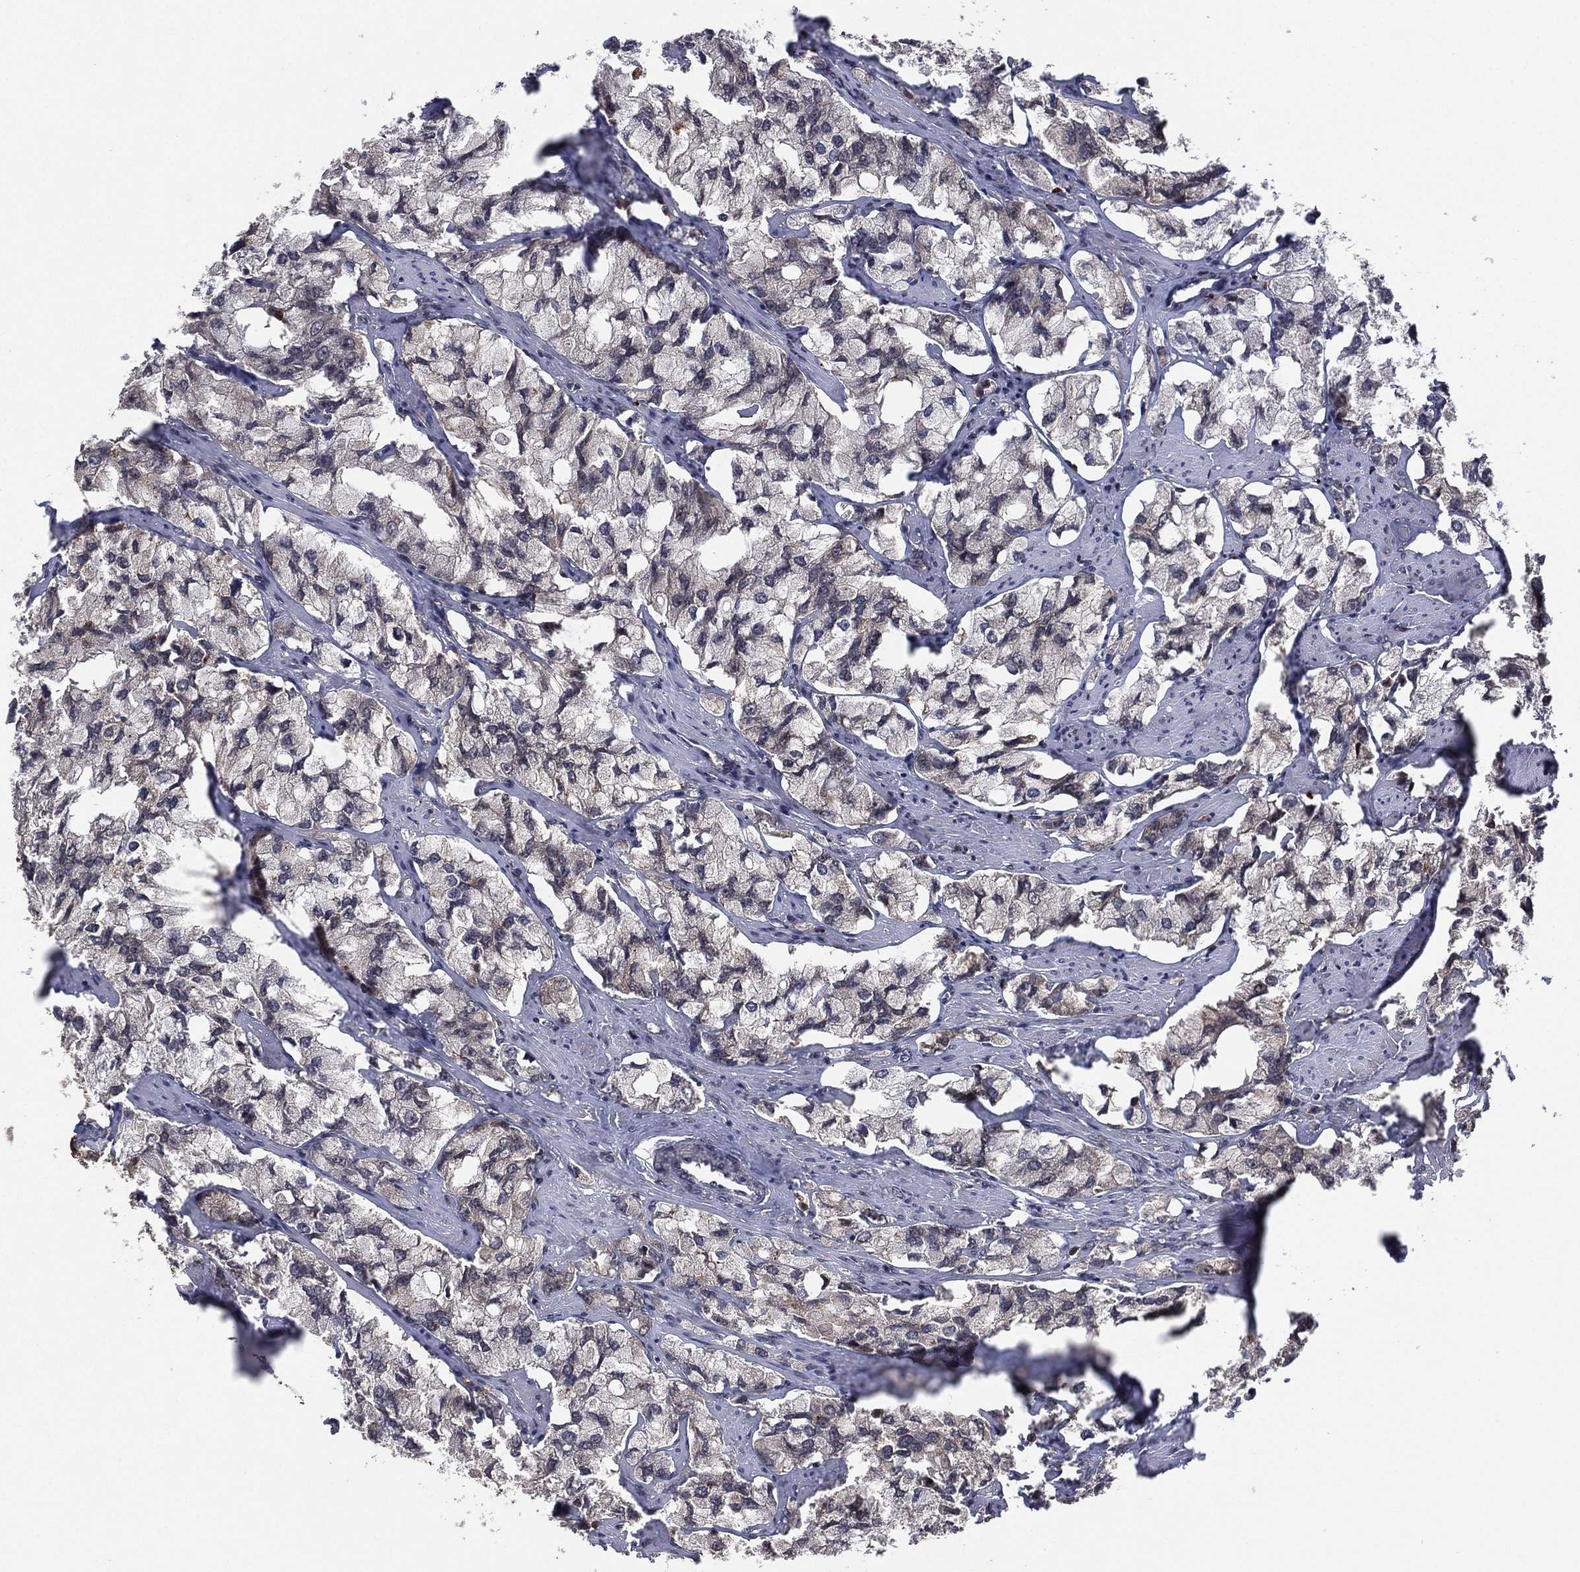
{"staining": {"intensity": "weak", "quantity": "<25%", "location": "cytoplasmic/membranous"}, "tissue": "prostate cancer", "cell_type": "Tumor cells", "image_type": "cancer", "snomed": [{"axis": "morphology", "description": "Adenocarcinoma, NOS"}, {"axis": "topography", "description": "Prostate and seminal vesicle, NOS"}, {"axis": "topography", "description": "Prostate"}], "caption": "High power microscopy micrograph of an immunohistochemistry (IHC) micrograph of prostate adenocarcinoma, revealing no significant expression in tumor cells.", "gene": "ATG4B", "patient": {"sex": "male", "age": 64}}